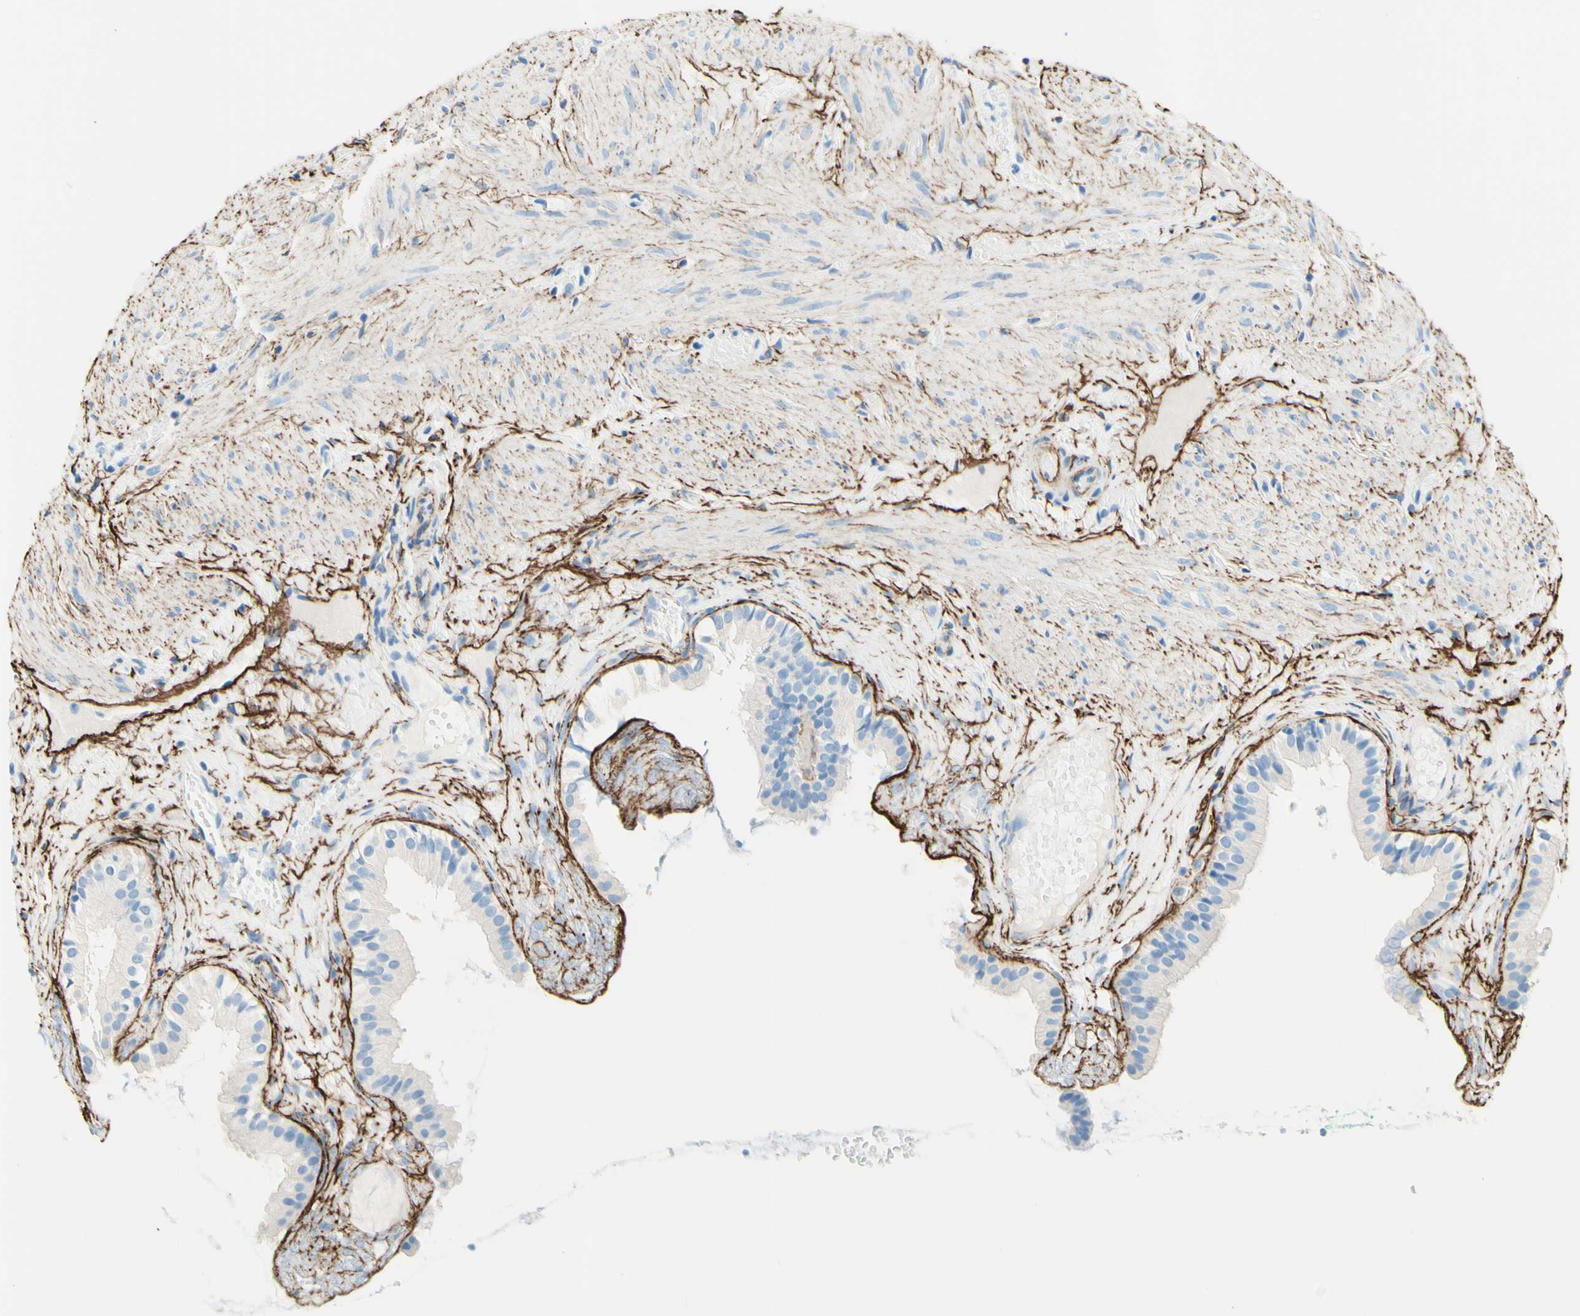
{"staining": {"intensity": "negative", "quantity": "none", "location": "none"}, "tissue": "gallbladder", "cell_type": "Glandular cells", "image_type": "normal", "snomed": [{"axis": "morphology", "description": "Normal tissue, NOS"}, {"axis": "topography", "description": "Gallbladder"}], "caption": "DAB immunohistochemical staining of unremarkable gallbladder reveals no significant positivity in glandular cells. (DAB (3,3'-diaminobenzidine) immunohistochemistry with hematoxylin counter stain).", "gene": "MFAP5", "patient": {"sex": "female", "age": 26}}